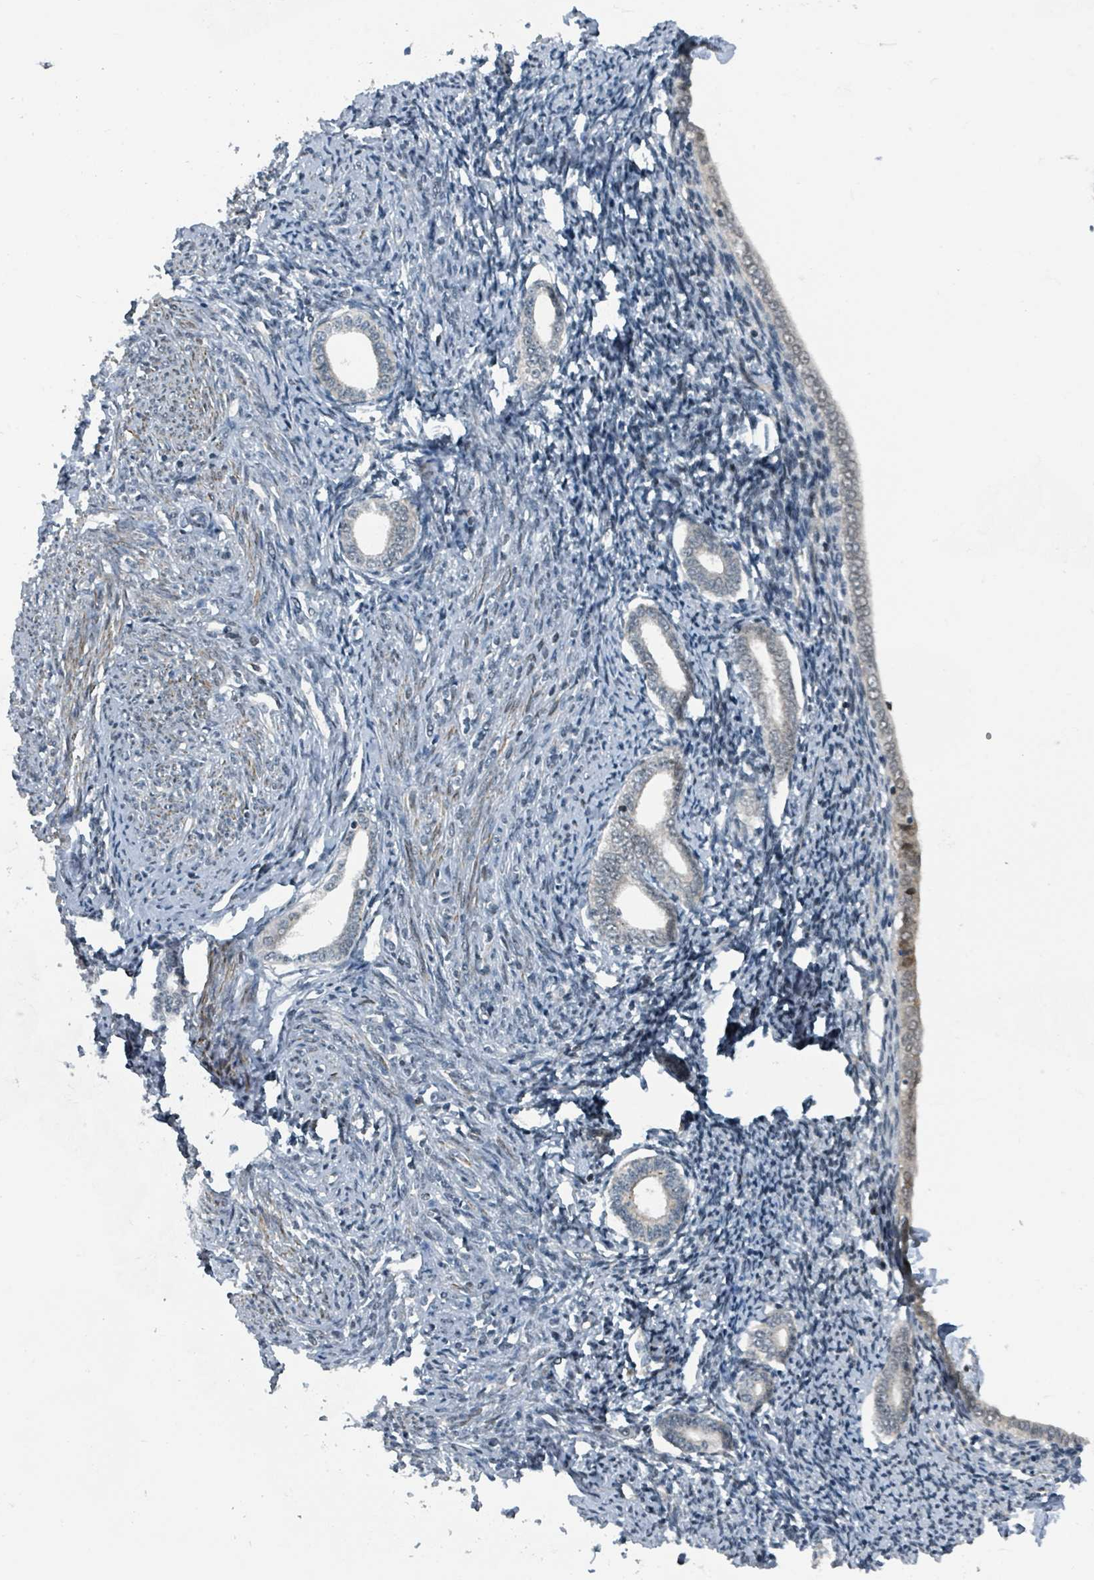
{"staining": {"intensity": "negative", "quantity": "none", "location": "none"}, "tissue": "endometrium", "cell_type": "Cells in endometrial stroma", "image_type": "normal", "snomed": [{"axis": "morphology", "description": "Normal tissue, NOS"}, {"axis": "topography", "description": "Endometrium"}], "caption": "There is no significant staining in cells in endometrial stroma of endometrium.", "gene": "PHIP", "patient": {"sex": "female", "age": 63}}